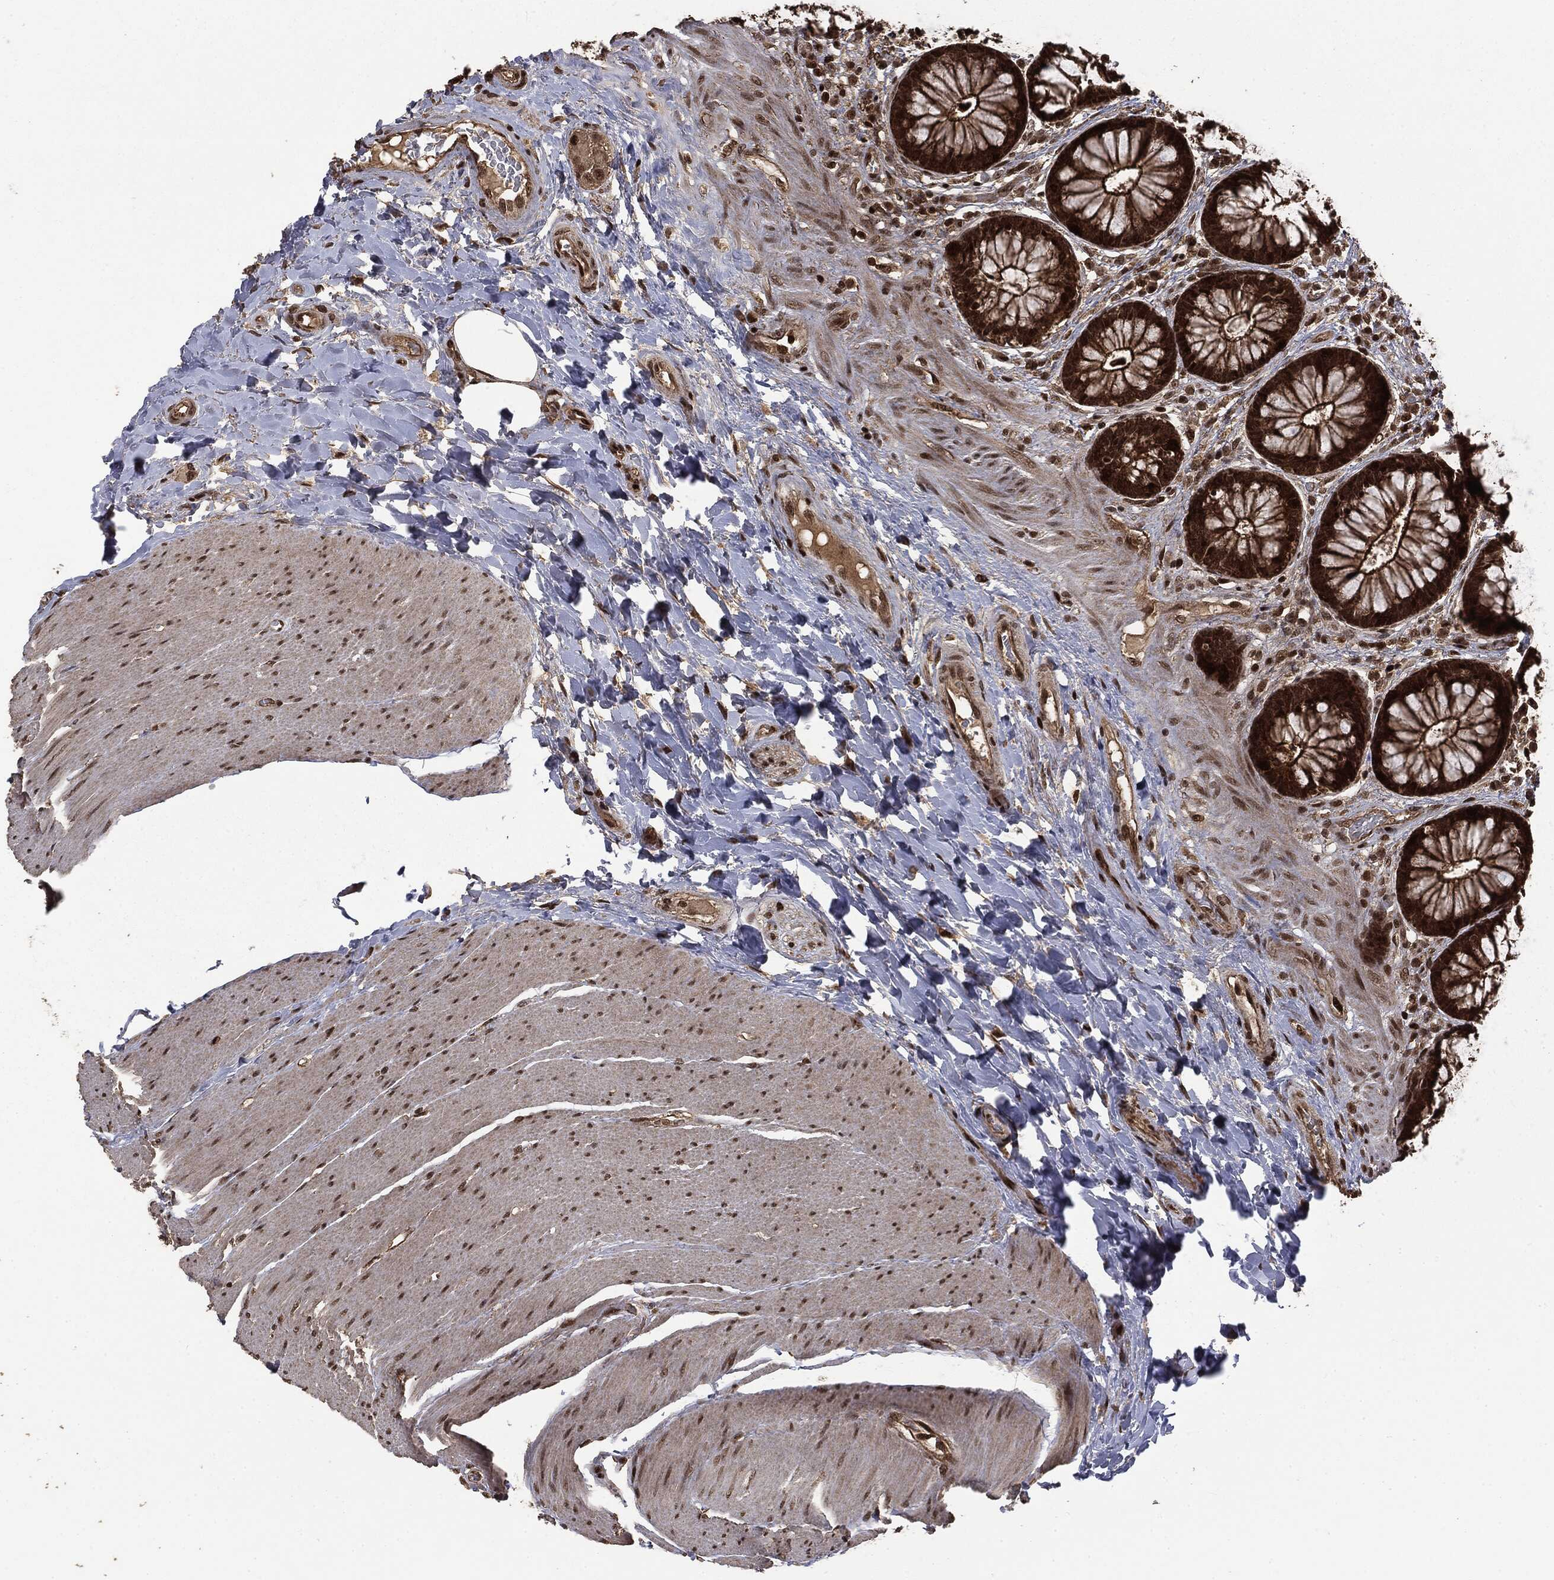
{"staining": {"intensity": "strong", "quantity": ">75%", "location": "cytoplasmic/membranous,nuclear"}, "tissue": "rectum", "cell_type": "Glandular cells", "image_type": "normal", "snomed": [{"axis": "morphology", "description": "Normal tissue, NOS"}, {"axis": "topography", "description": "Rectum"}], "caption": "This micrograph reveals IHC staining of normal rectum, with high strong cytoplasmic/membranous,nuclear staining in approximately >75% of glandular cells.", "gene": "CTDP1", "patient": {"sex": "female", "age": 58}}